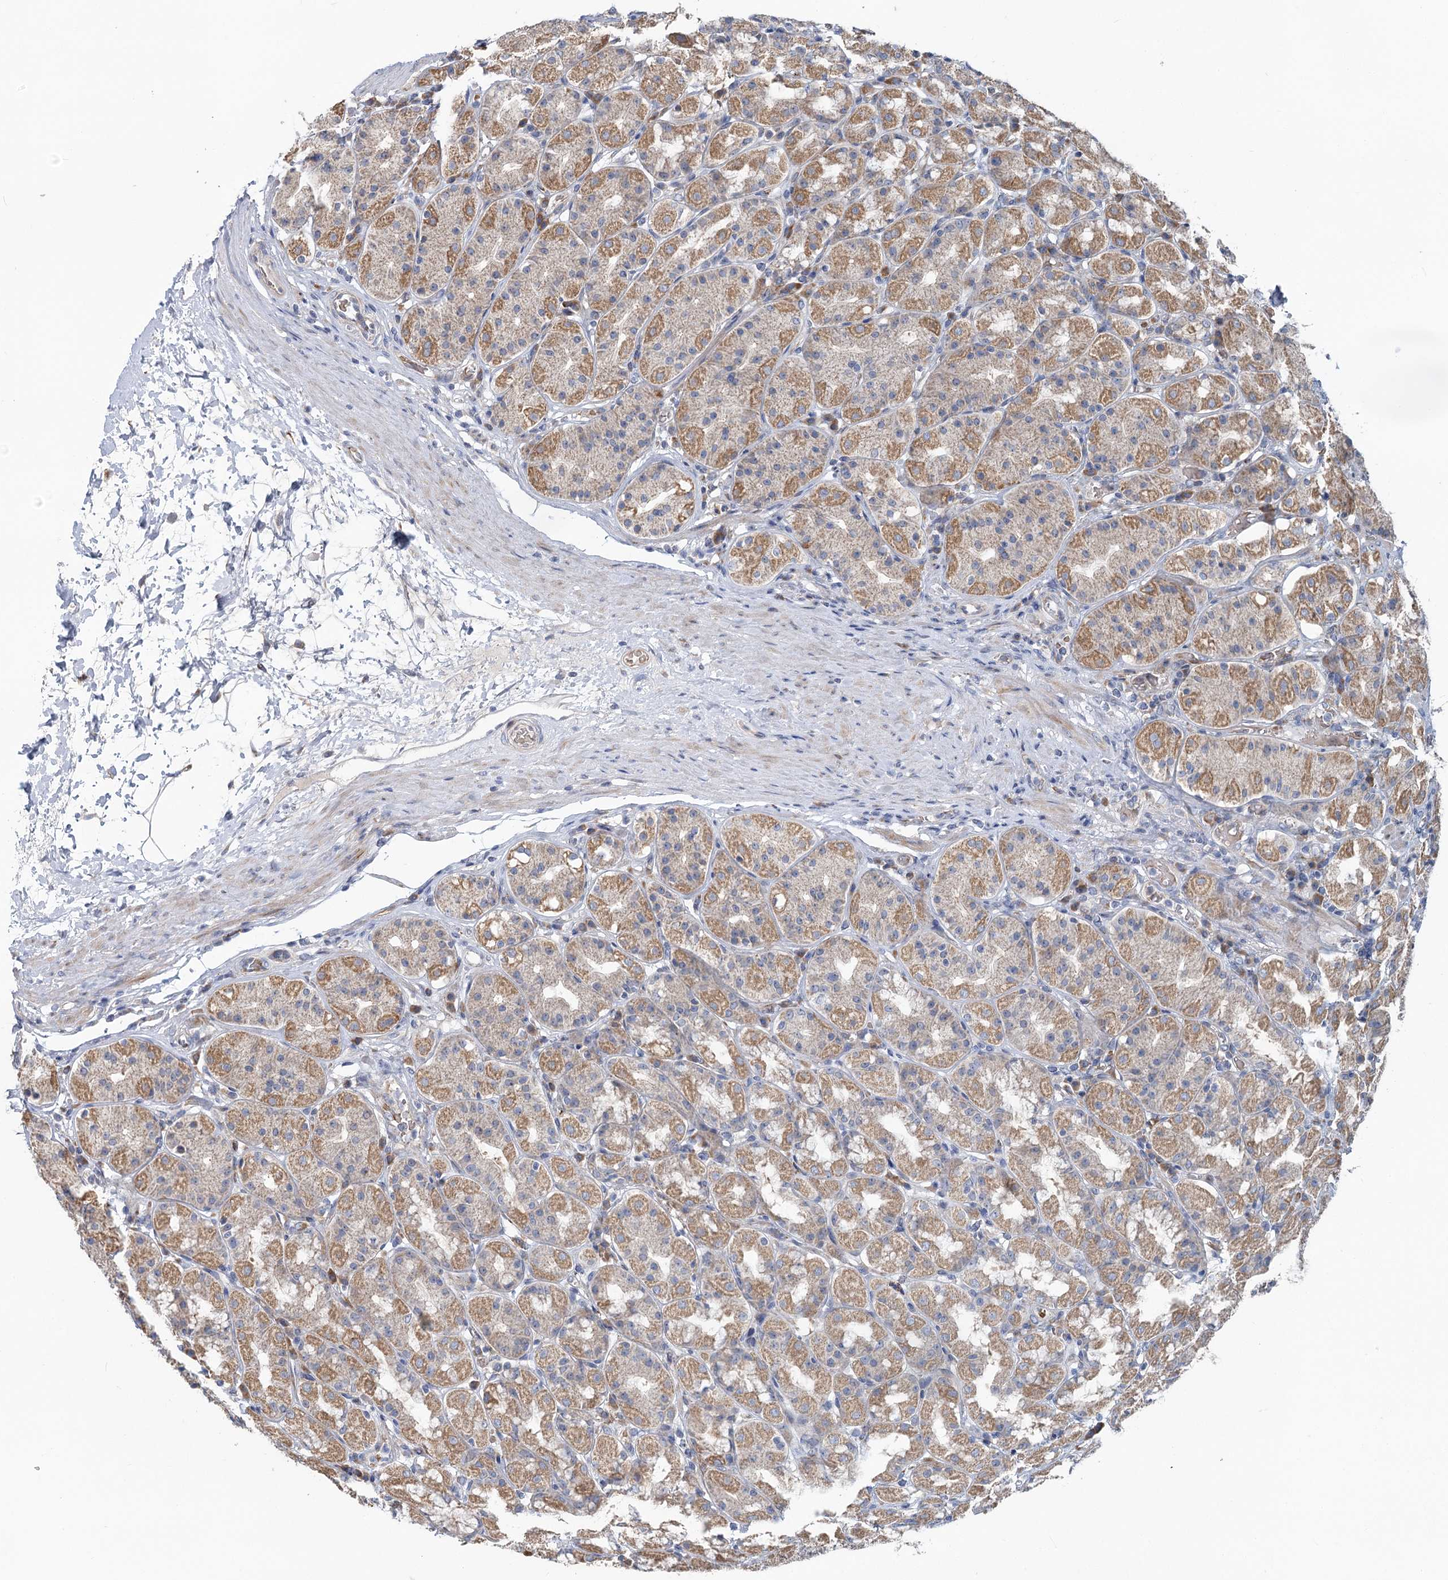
{"staining": {"intensity": "moderate", "quantity": "25%-75%", "location": "cytoplasmic/membranous"}, "tissue": "stomach", "cell_type": "Glandular cells", "image_type": "normal", "snomed": [{"axis": "morphology", "description": "Normal tissue, NOS"}, {"axis": "topography", "description": "Stomach, lower"}], "caption": "Brown immunohistochemical staining in unremarkable human stomach displays moderate cytoplasmic/membranous positivity in approximately 25%-75% of glandular cells. The protein of interest is shown in brown color, while the nuclei are stained blue.", "gene": "CIB4", "patient": {"sex": "female", "age": 56}}